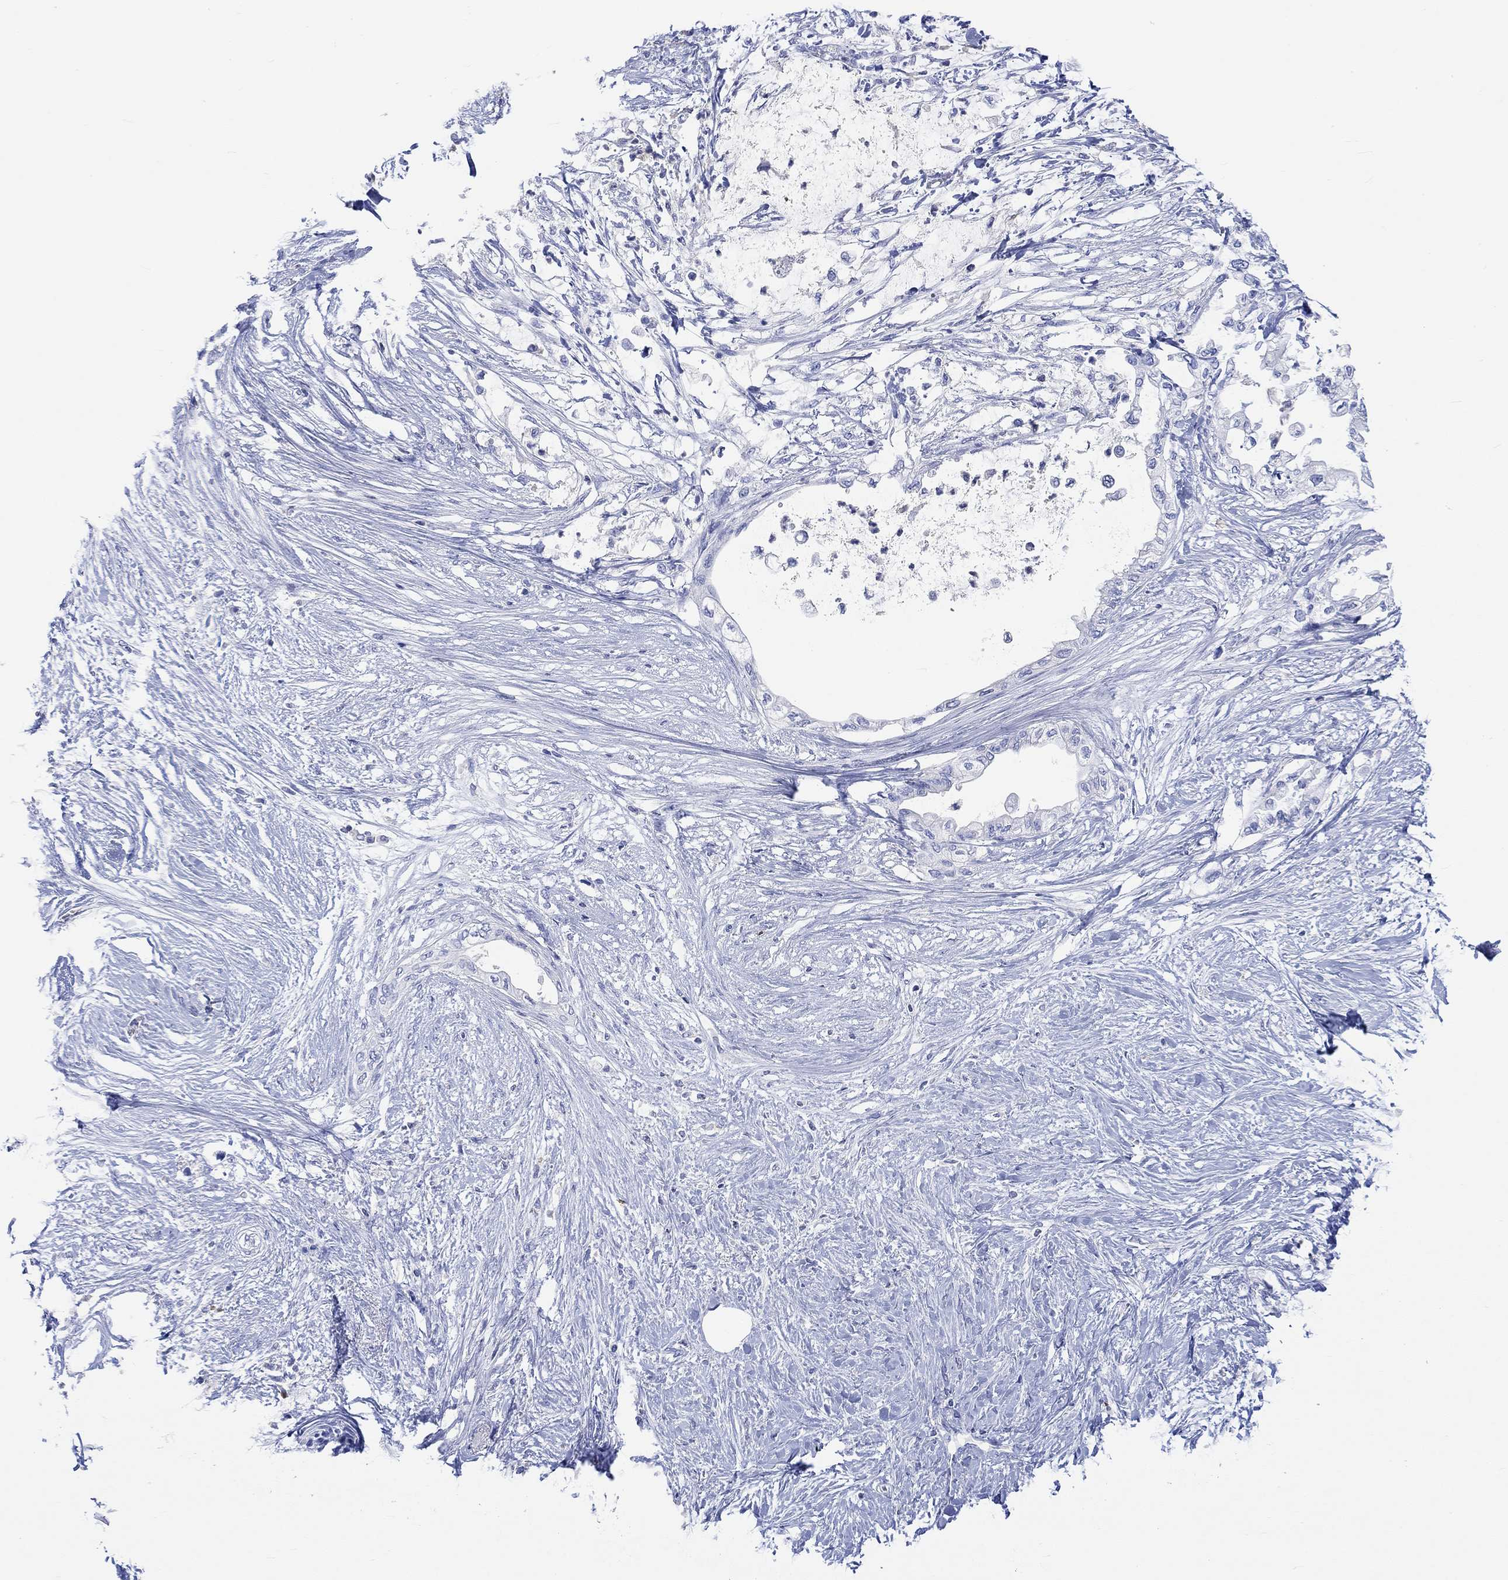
{"staining": {"intensity": "negative", "quantity": "none", "location": "none"}, "tissue": "pancreatic cancer", "cell_type": "Tumor cells", "image_type": "cancer", "snomed": [{"axis": "morphology", "description": "Normal tissue, NOS"}, {"axis": "morphology", "description": "Adenocarcinoma, NOS"}, {"axis": "topography", "description": "Pancreas"}, {"axis": "topography", "description": "Duodenum"}], "caption": "This is an immunohistochemistry image of pancreatic cancer (adenocarcinoma). There is no staining in tumor cells.", "gene": "GCM1", "patient": {"sex": "female", "age": 60}}